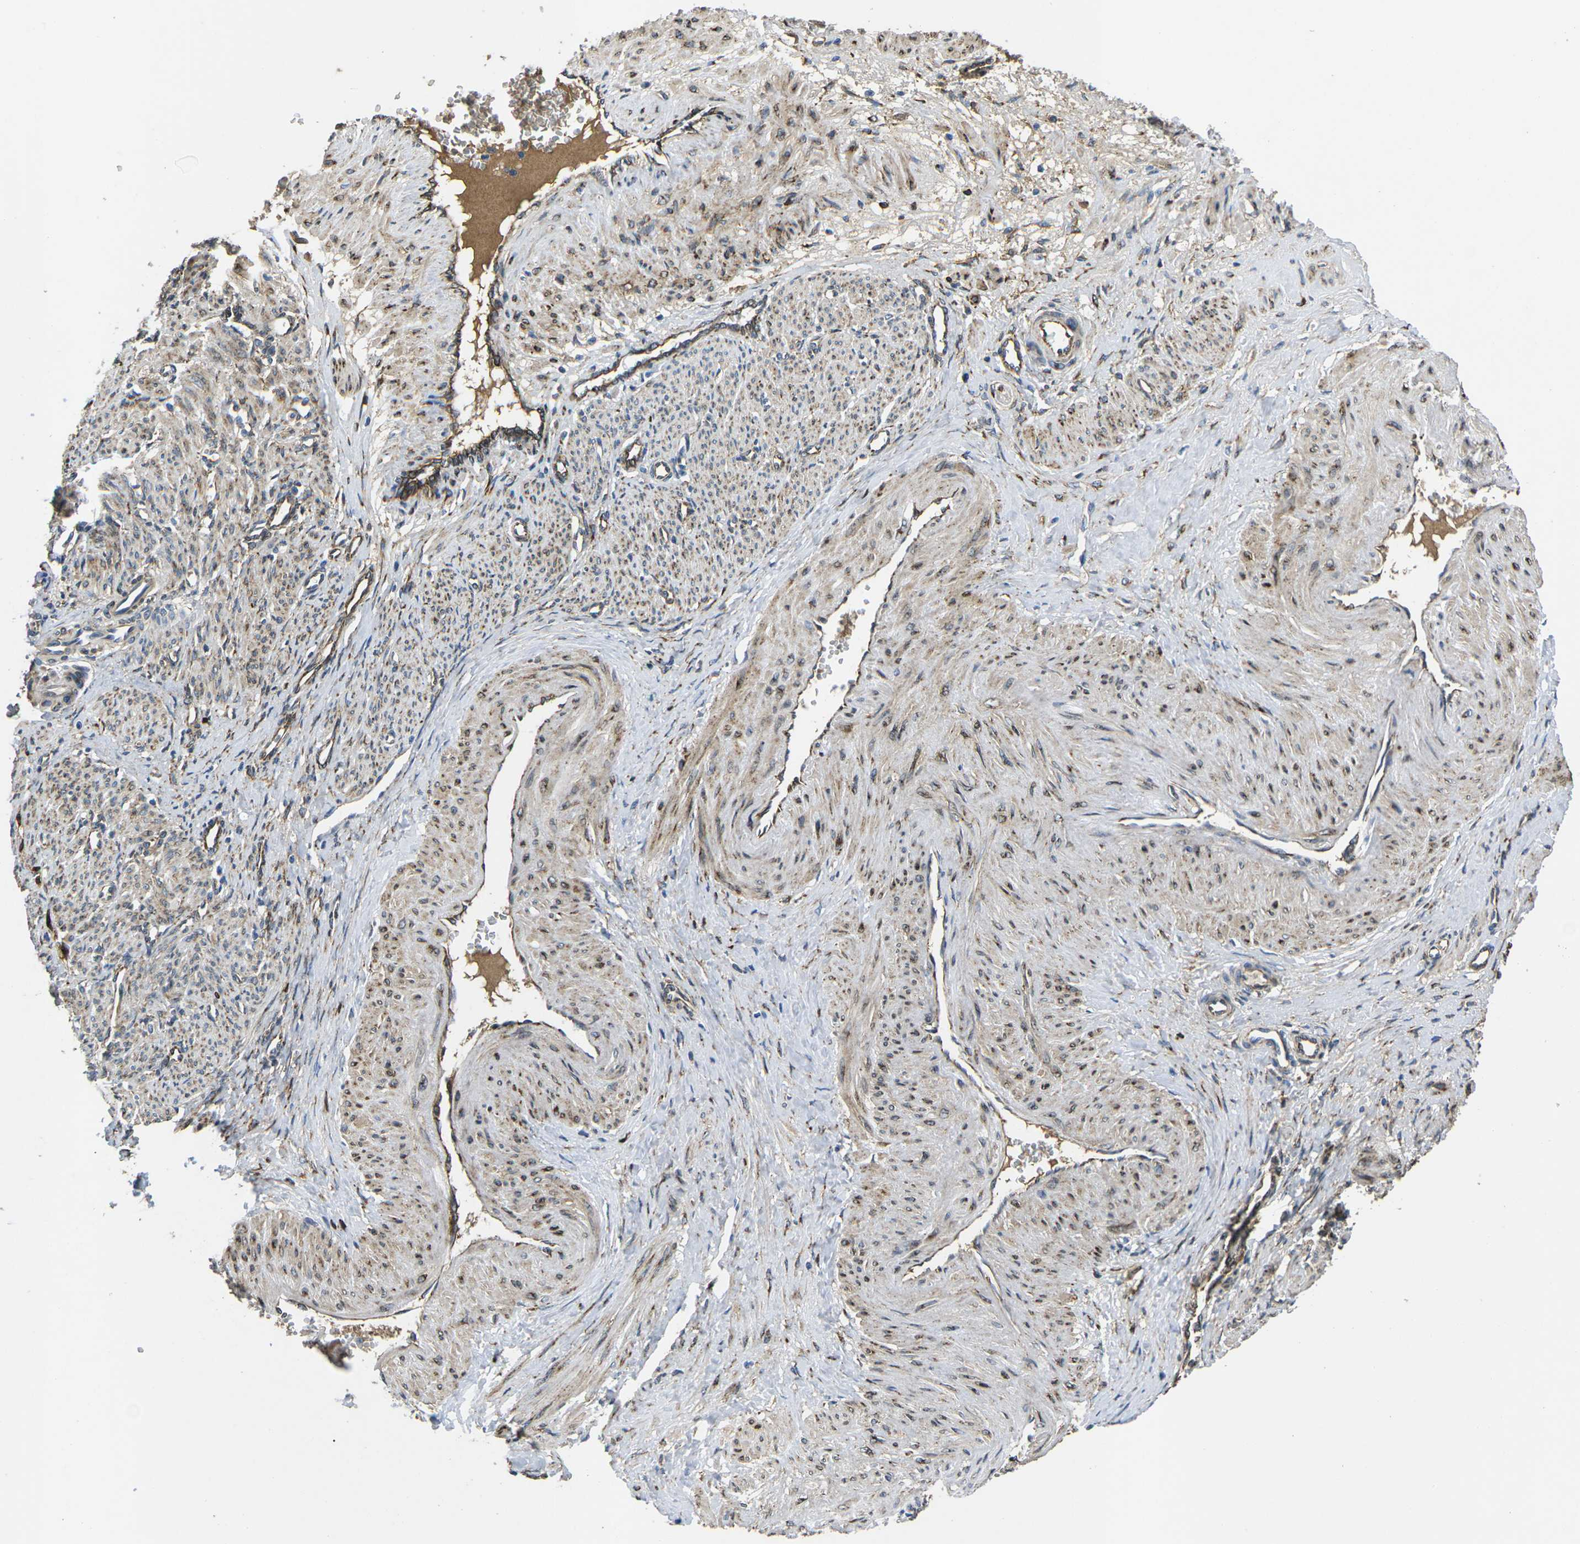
{"staining": {"intensity": "moderate", "quantity": ">75%", "location": "cytoplasmic/membranous"}, "tissue": "smooth muscle", "cell_type": "Smooth muscle cells", "image_type": "normal", "snomed": [{"axis": "morphology", "description": "Normal tissue, NOS"}, {"axis": "topography", "description": "Endometrium"}], "caption": "This micrograph exhibits normal smooth muscle stained with IHC to label a protein in brown. The cytoplasmic/membranous of smooth muscle cells show moderate positivity for the protein. Nuclei are counter-stained blue.", "gene": "PDZD8", "patient": {"sex": "female", "age": 33}}